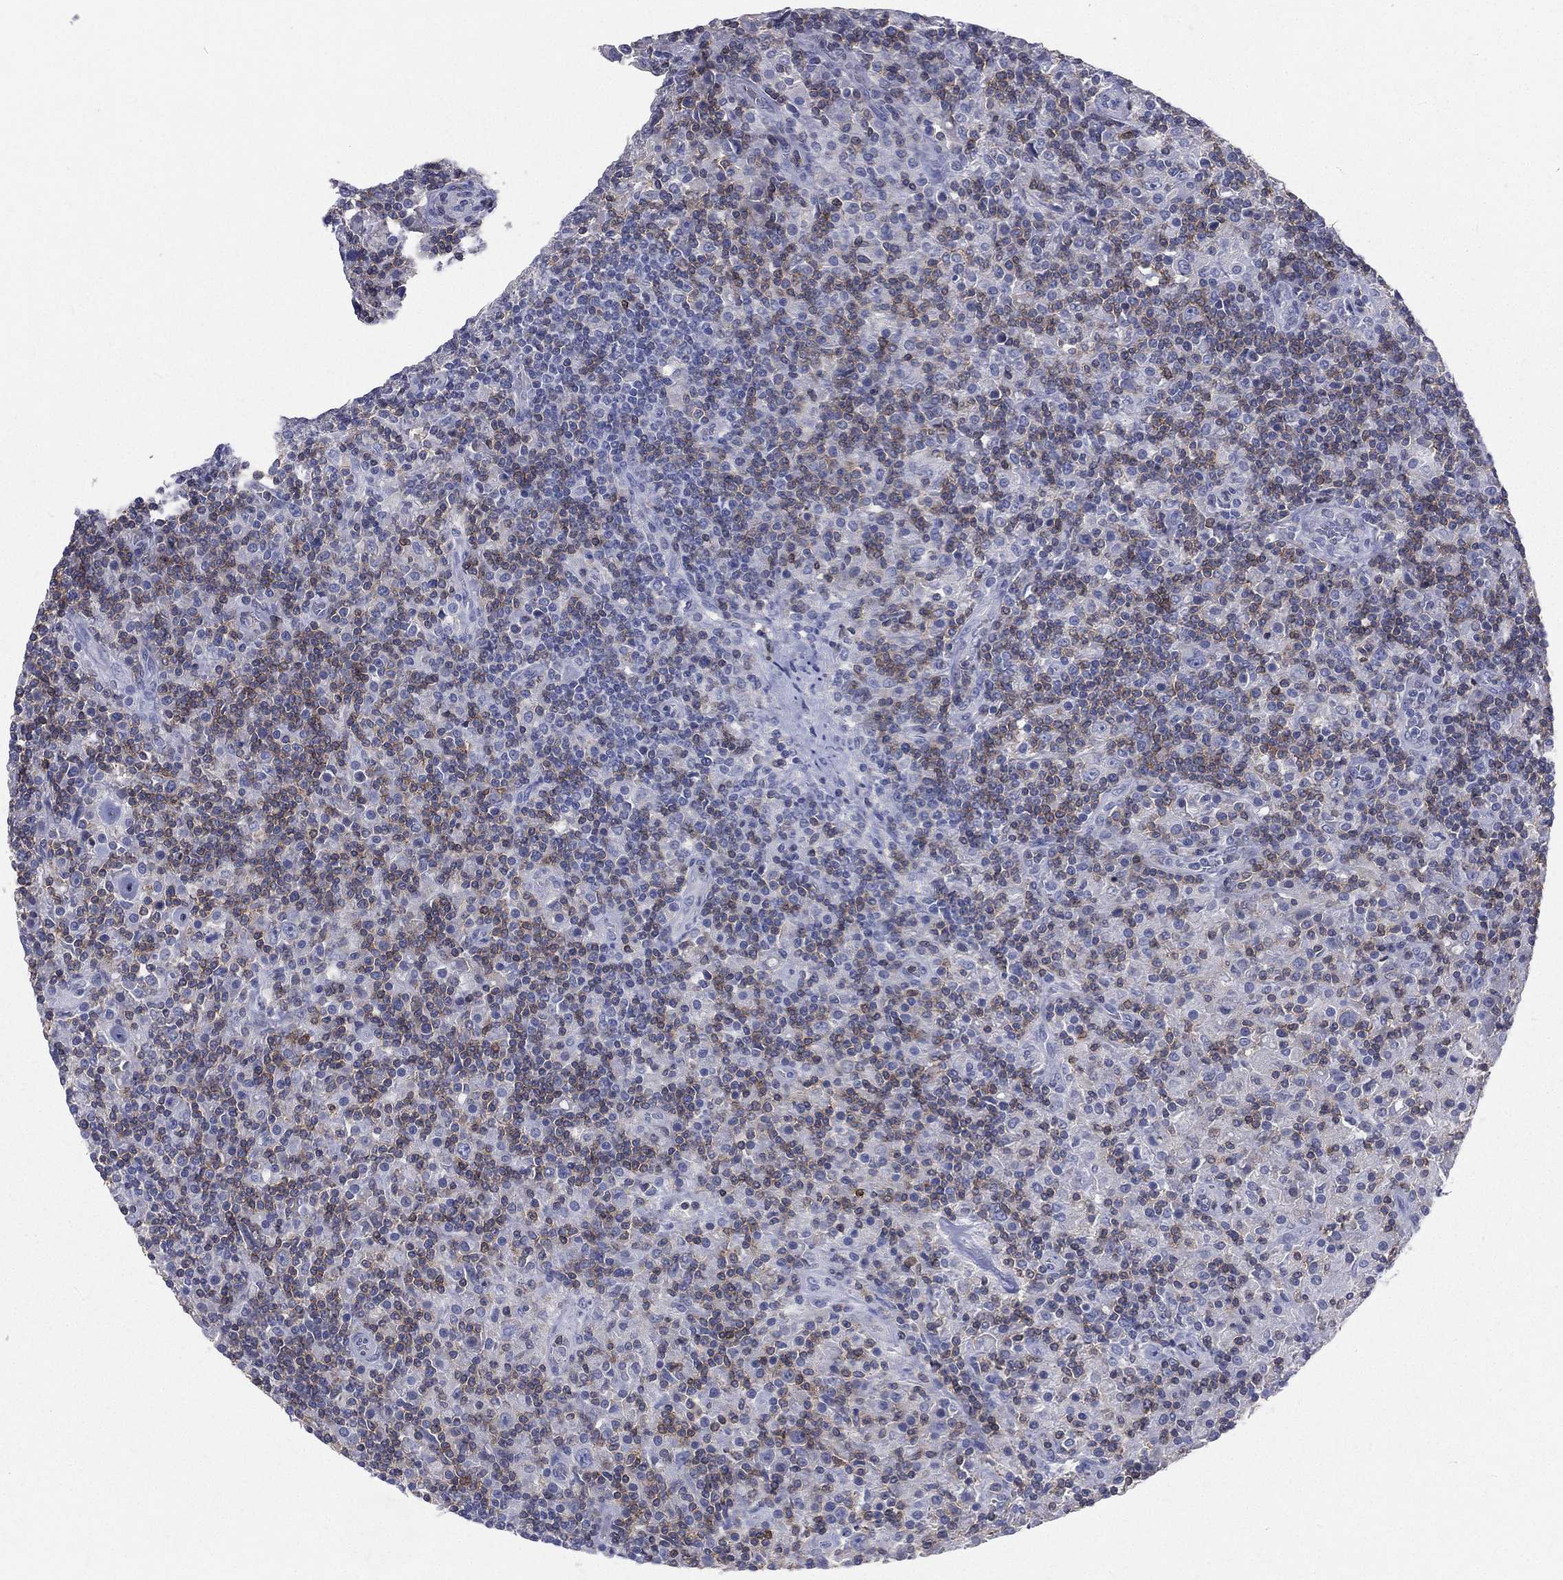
{"staining": {"intensity": "negative", "quantity": "none", "location": "none"}, "tissue": "lymphoma", "cell_type": "Tumor cells", "image_type": "cancer", "snomed": [{"axis": "morphology", "description": "Hodgkin's disease, NOS"}, {"axis": "topography", "description": "Lymph node"}], "caption": "An immunohistochemistry photomicrograph of lymphoma is shown. There is no staining in tumor cells of lymphoma.", "gene": "CD3D", "patient": {"sex": "male", "age": 70}}